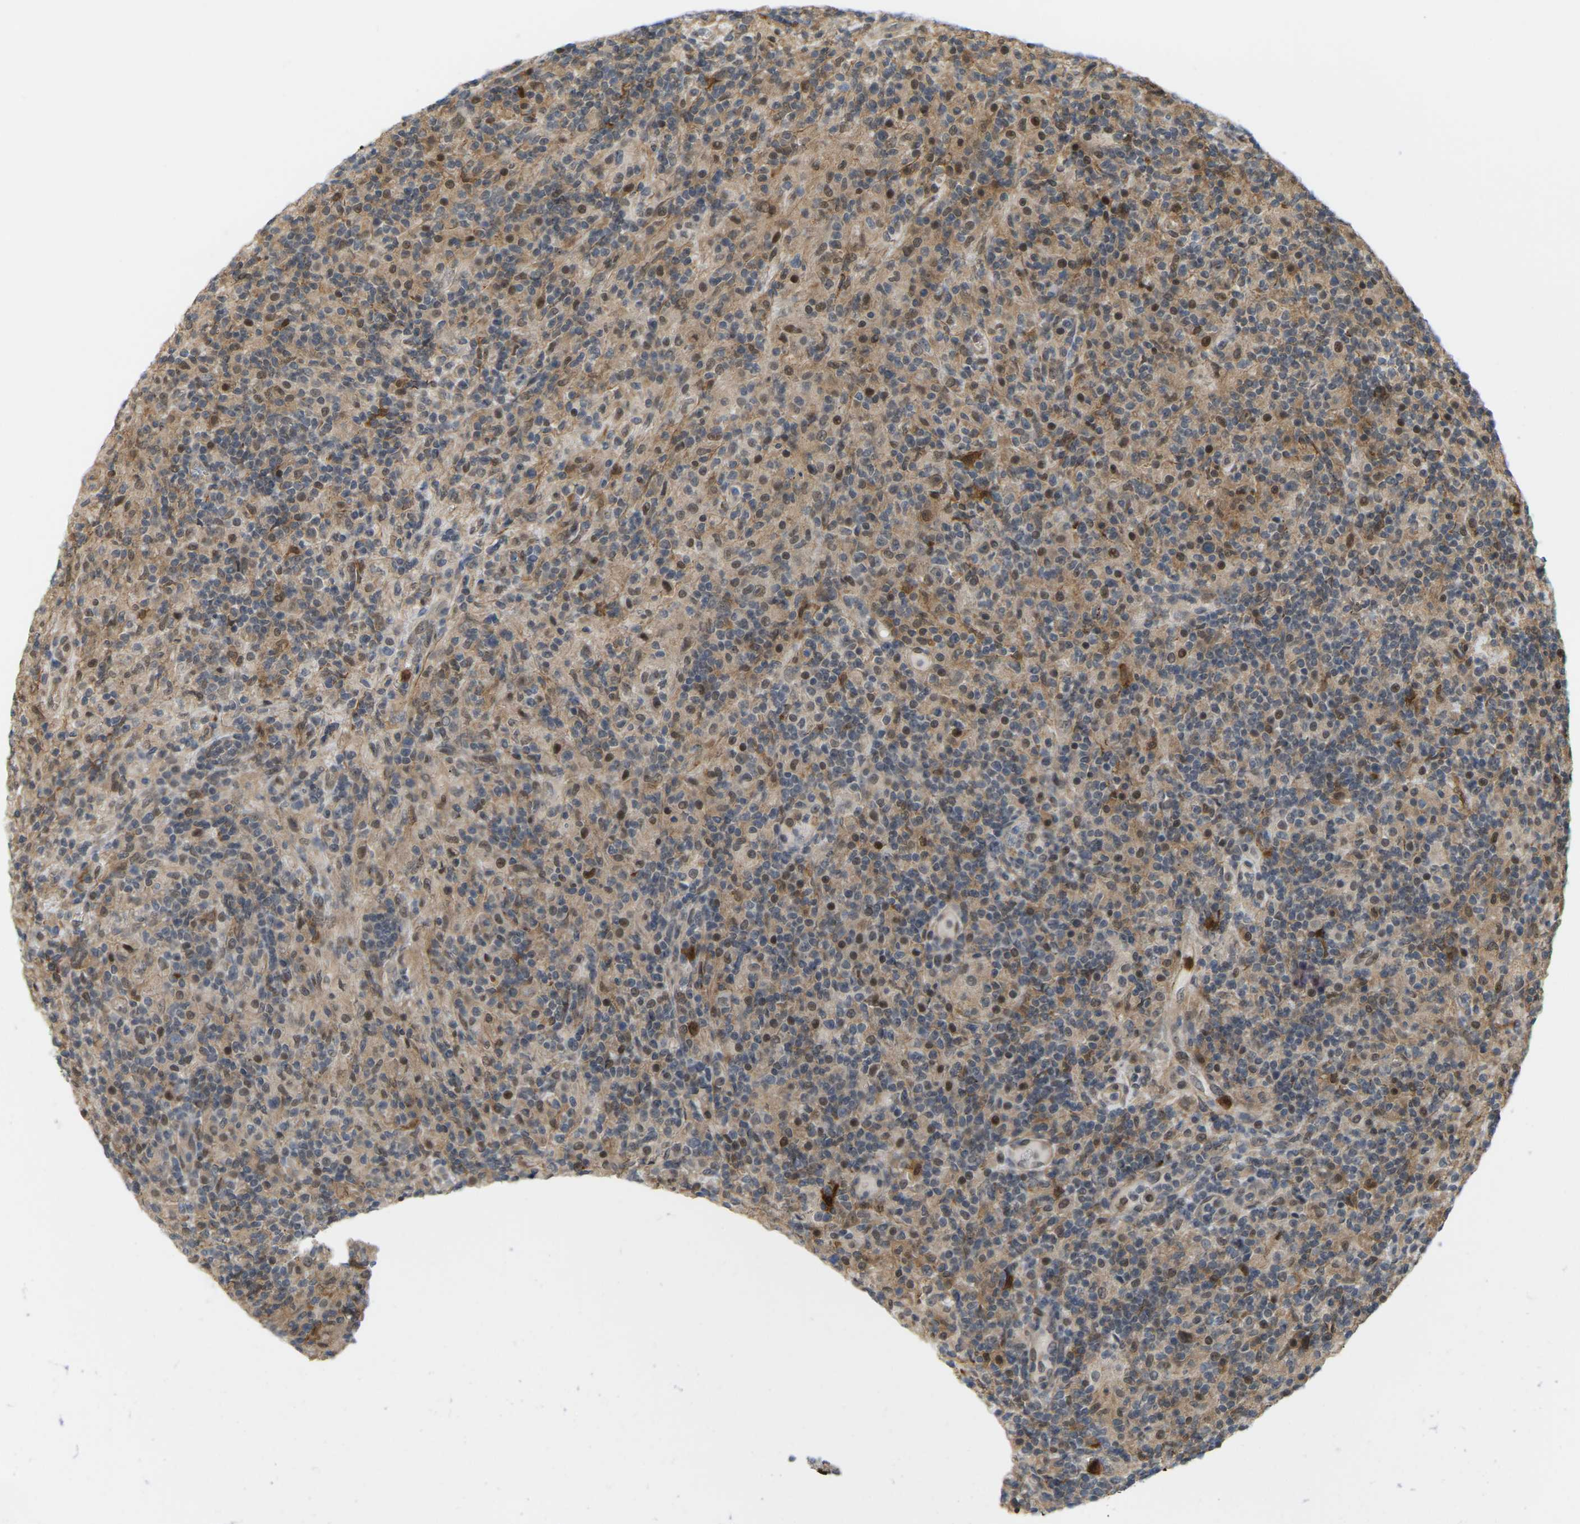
{"staining": {"intensity": "moderate", "quantity": ">75%", "location": "nuclear"}, "tissue": "lymphoma", "cell_type": "Tumor cells", "image_type": "cancer", "snomed": [{"axis": "morphology", "description": "Hodgkin's disease, NOS"}, {"axis": "topography", "description": "Lymph node"}], "caption": "Hodgkin's disease tissue reveals moderate nuclear positivity in approximately >75% of tumor cells The staining is performed using DAB brown chromogen to label protein expression. The nuclei are counter-stained blue using hematoxylin.", "gene": "SERPINB5", "patient": {"sex": "male", "age": 70}}